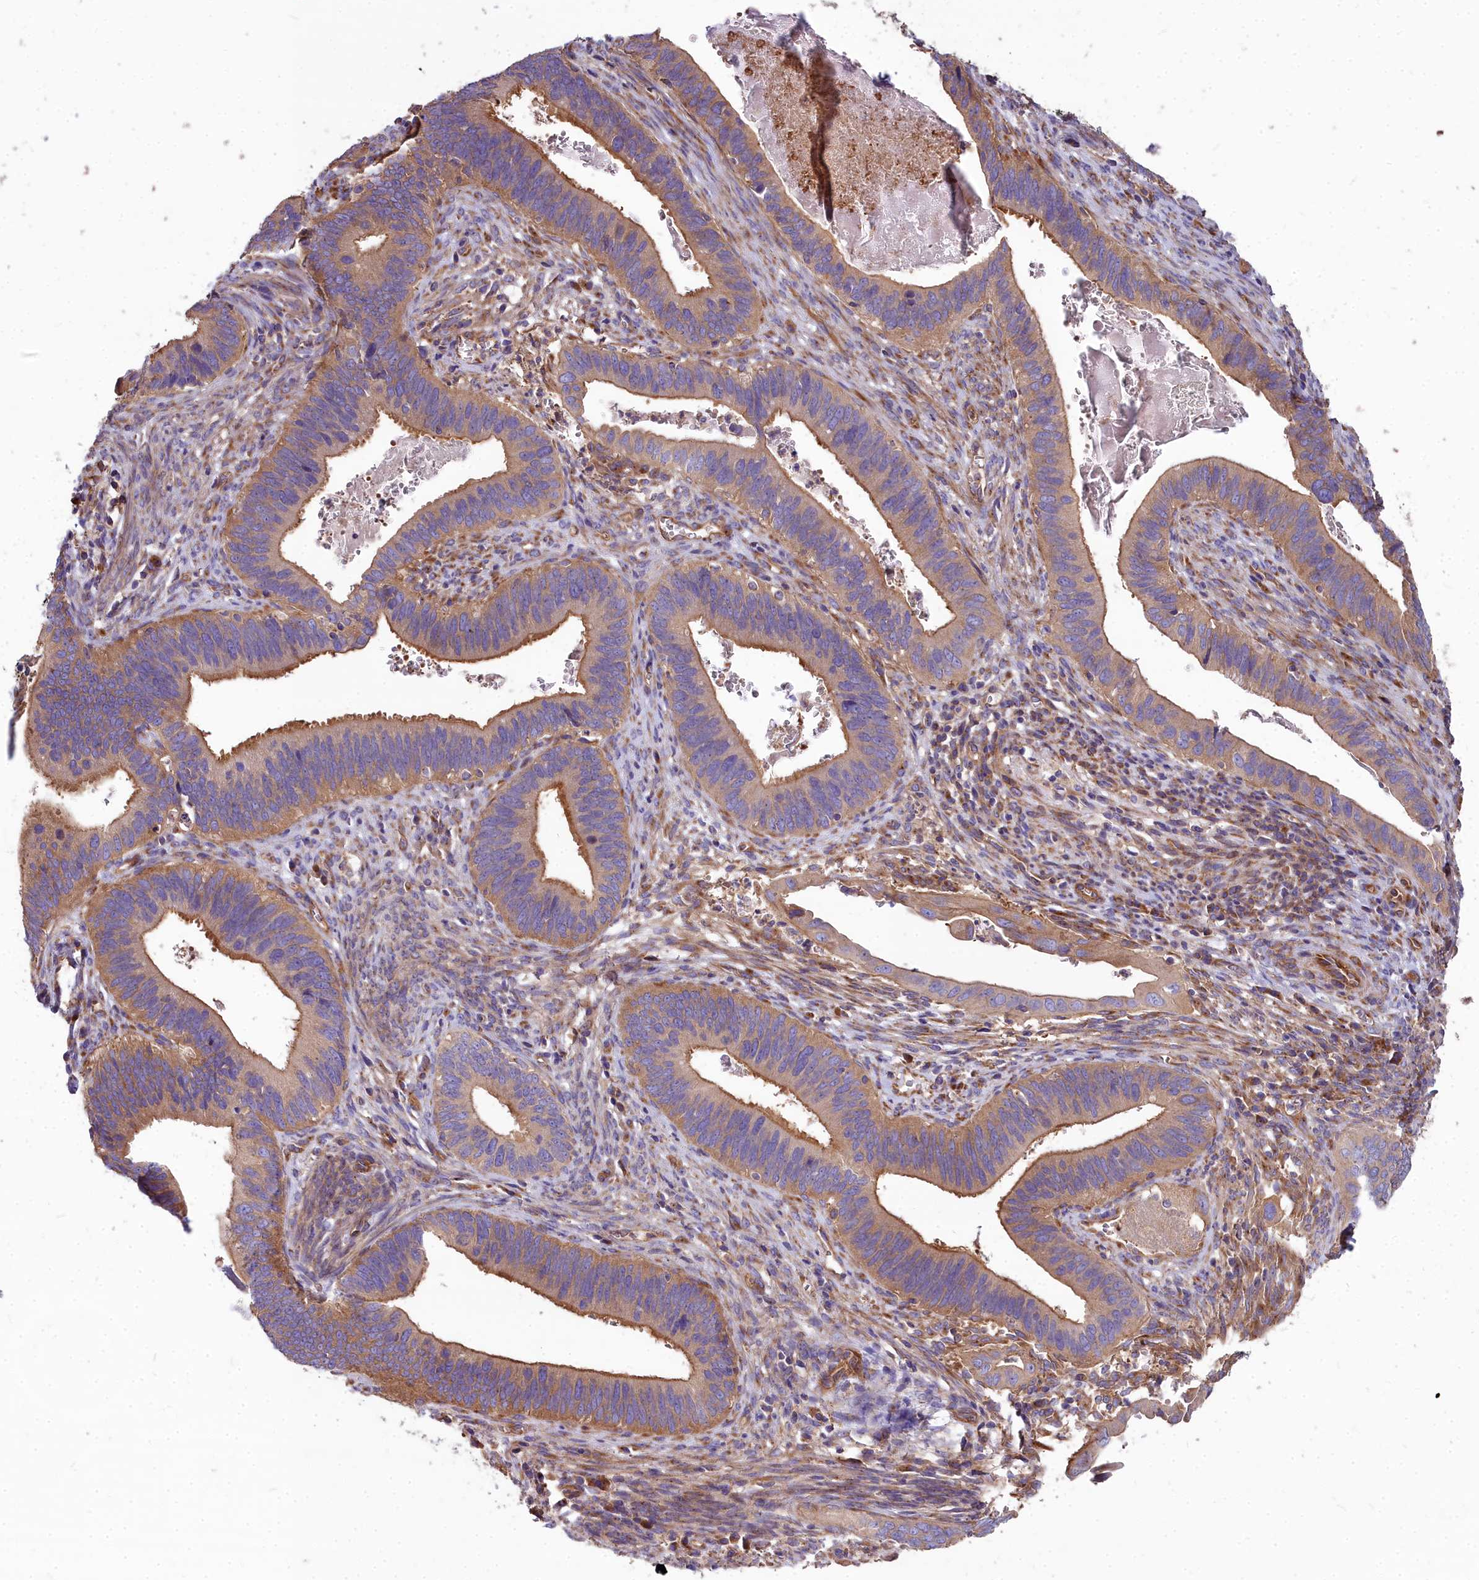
{"staining": {"intensity": "moderate", "quantity": ">75%", "location": "cytoplasmic/membranous"}, "tissue": "cervical cancer", "cell_type": "Tumor cells", "image_type": "cancer", "snomed": [{"axis": "morphology", "description": "Adenocarcinoma, NOS"}, {"axis": "topography", "description": "Cervix"}], "caption": "A brown stain highlights moderate cytoplasmic/membranous staining of a protein in human cervical adenocarcinoma tumor cells.", "gene": "DCTN3", "patient": {"sex": "female", "age": 42}}